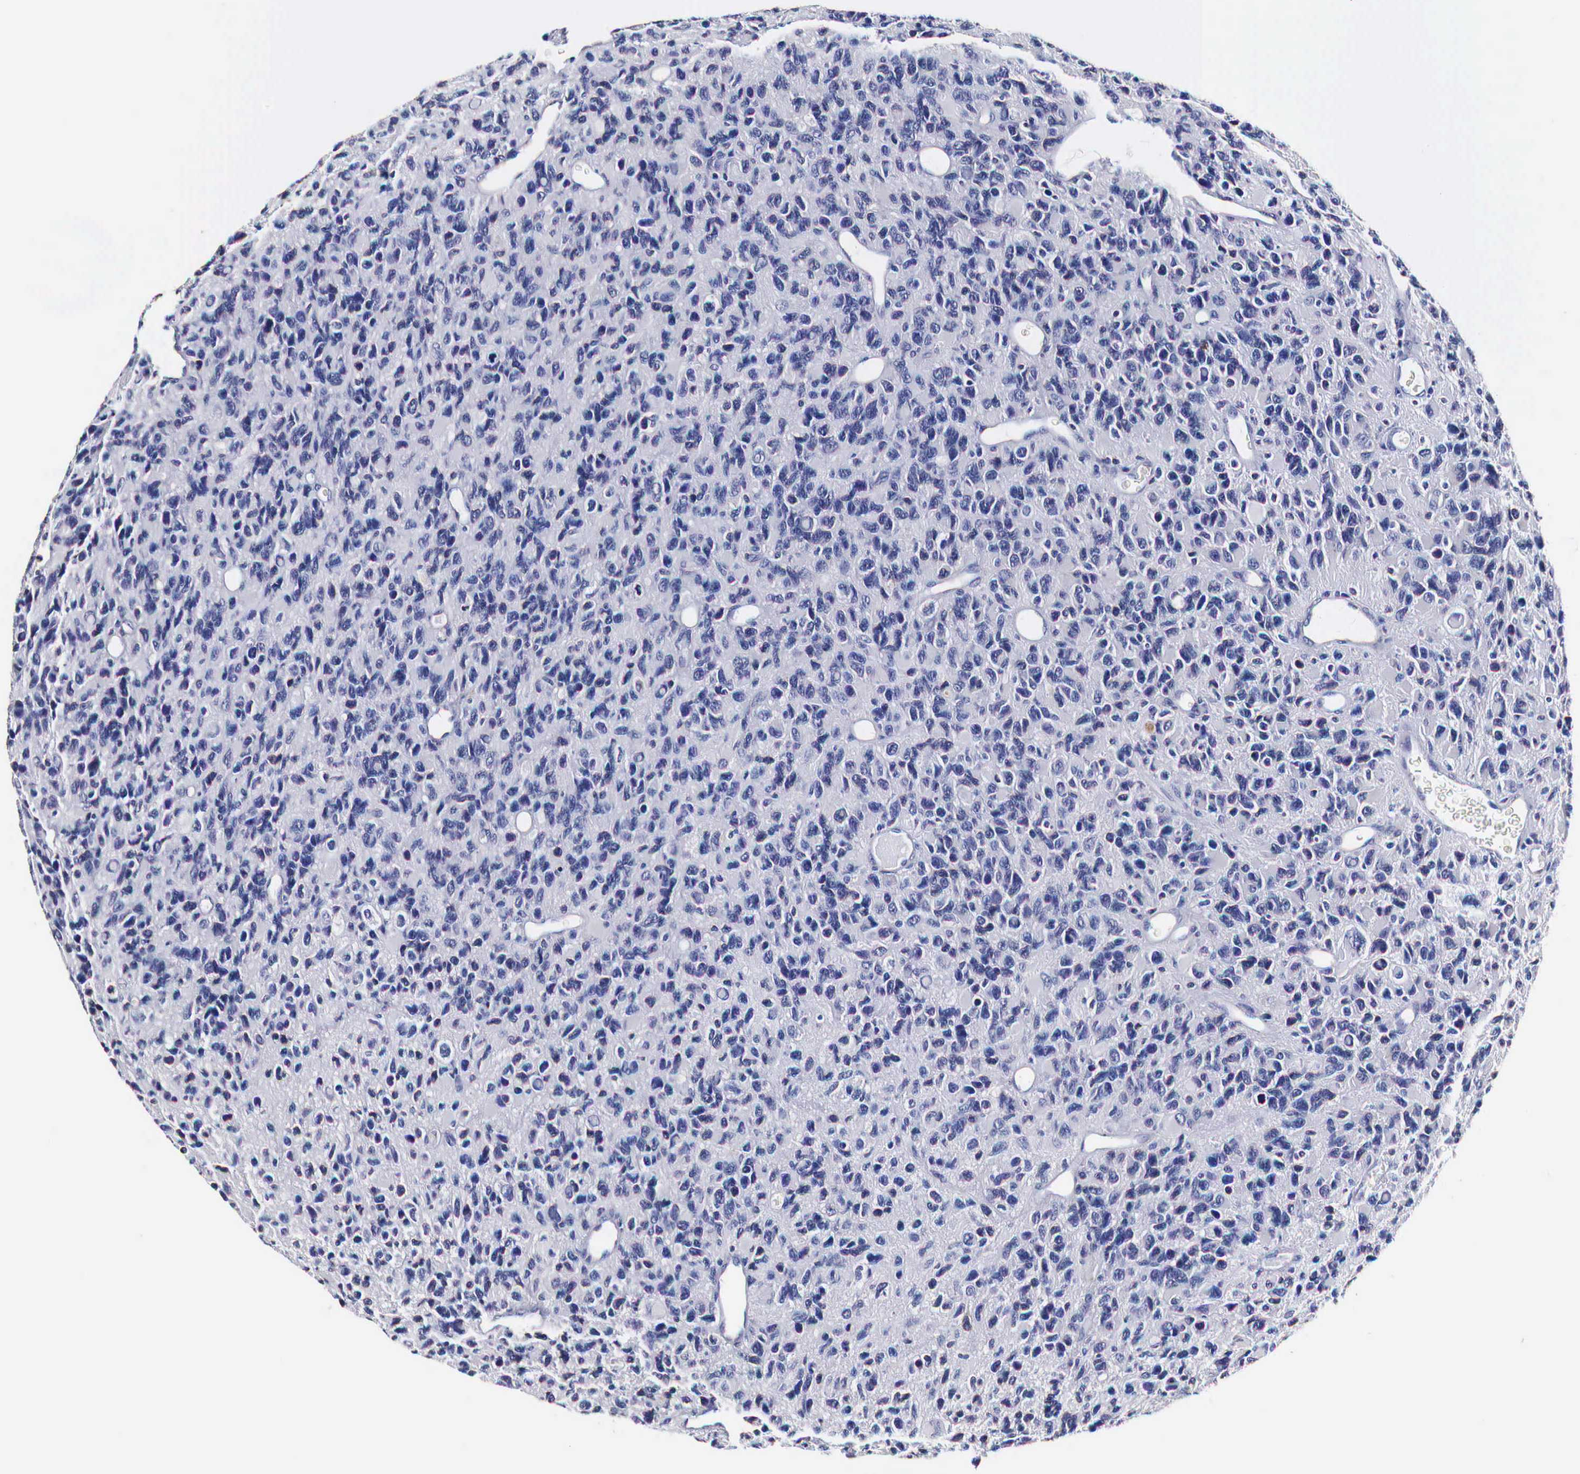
{"staining": {"intensity": "moderate", "quantity": "<25%", "location": "cytoplasmic/membranous"}, "tissue": "glioma", "cell_type": "Tumor cells", "image_type": "cancer", "snomed": [{"axis": "morphology", "description": "Glioma, malignant, High grade"}, {"axis": "topography", "description": "Brain"}], "caption": "Malignant glioma (high-grade) stained for a protein (brown) shows moderate cytoplasmic/membranous positive expression in approximately <25% of tumor cells.", "gene": "CKAP4", "patient": {"sex": "male", "age": 77}}